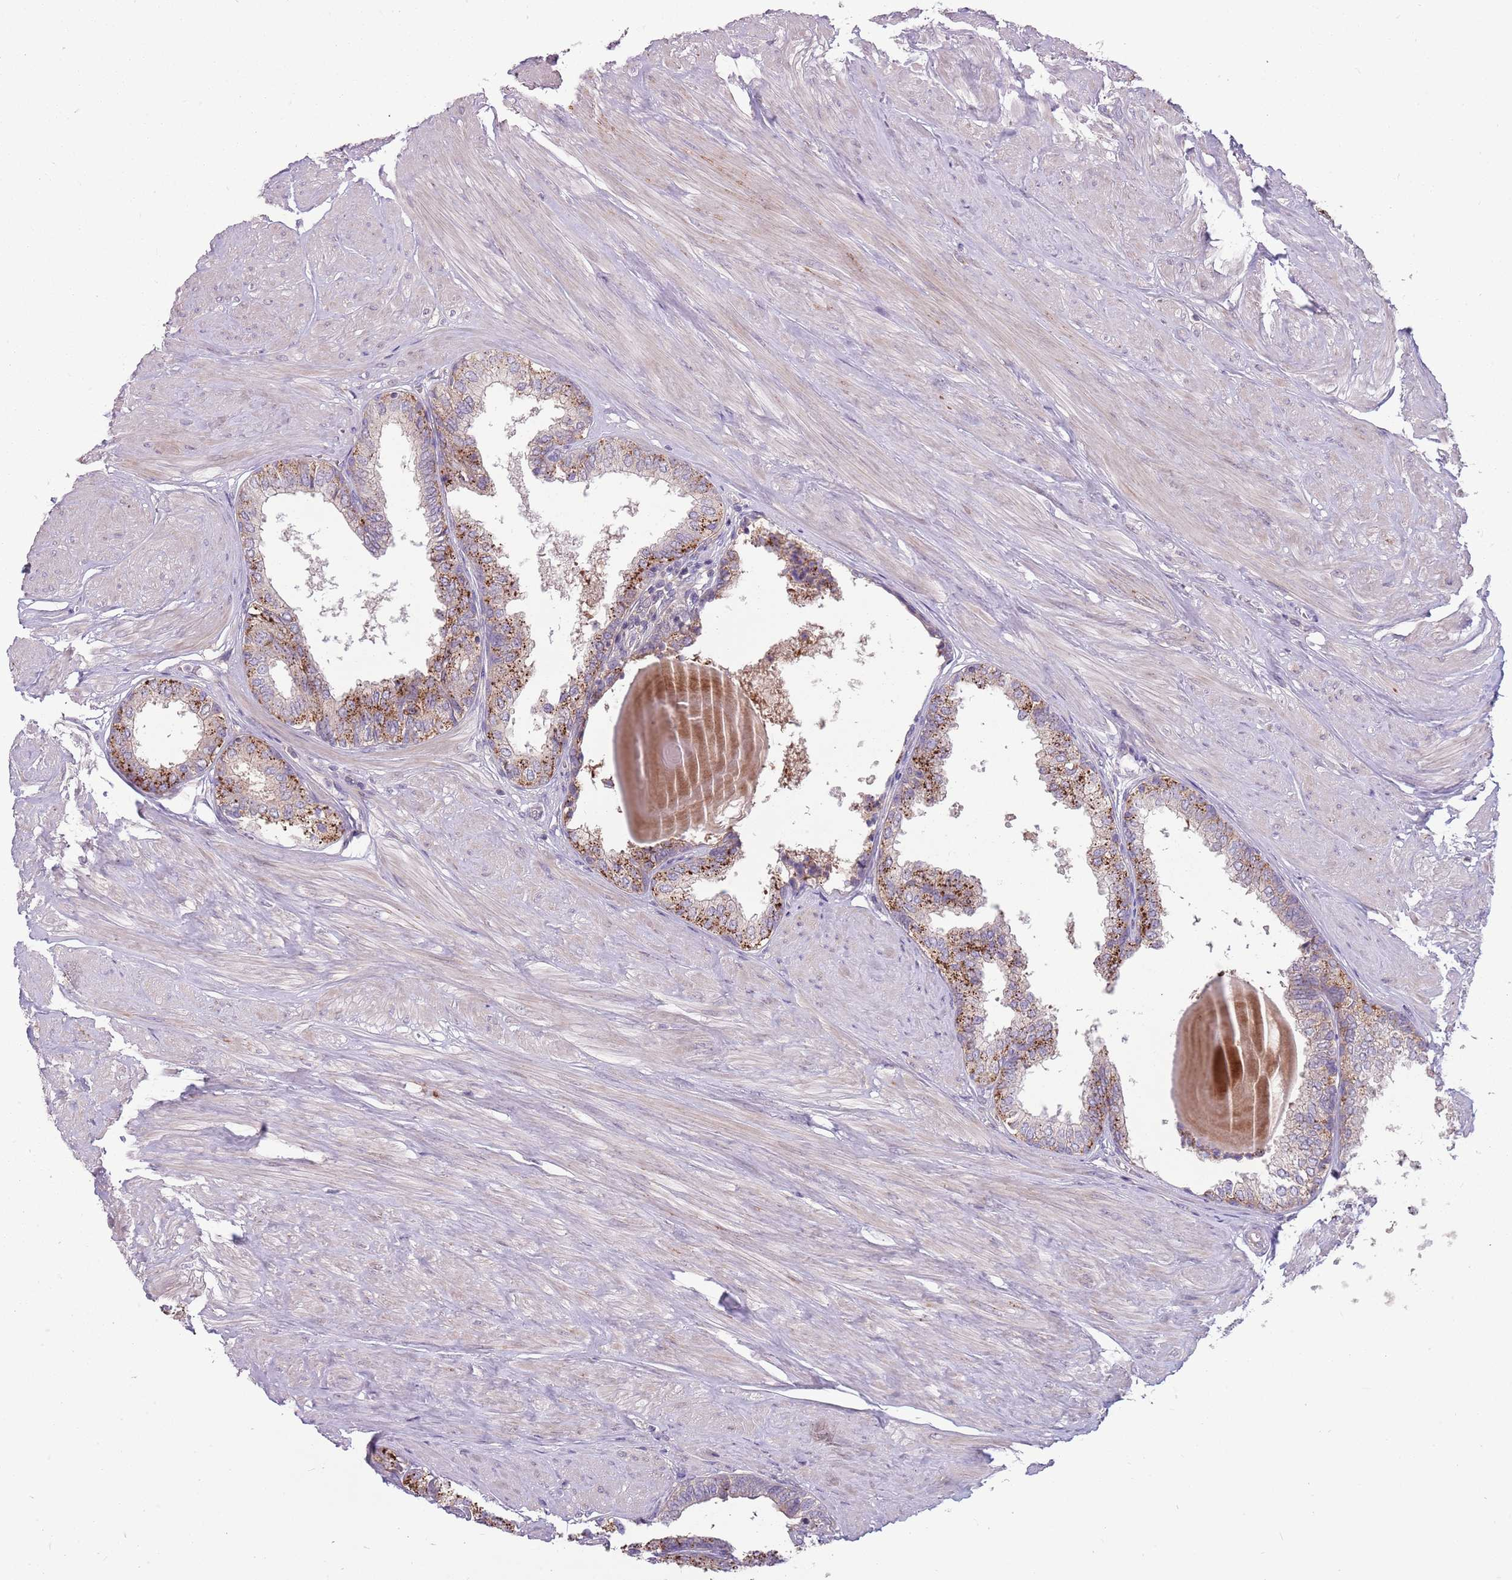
{"staining": {"intensity": "moderate", "quantity": "25%-75%", "location": "cytoplasmic/membranous"}, "tissue": "prostate", "cell_type": "Glandular cells", "image_type": "normal", "snomed": [{"axis": "morphology", "description": "Normal tissue, NOS"}, {"axis": "topography", "description": "Prostate"}], "caption": "This image exhibits immunohistochemistry staining of unremarkable prostate, with medium moderate cytoplasmic/membranous positivity in approximately 25%-75% of glandular cells.", "gene": "PPP1R27", "patient": {"sex": "male", "age": 48}}